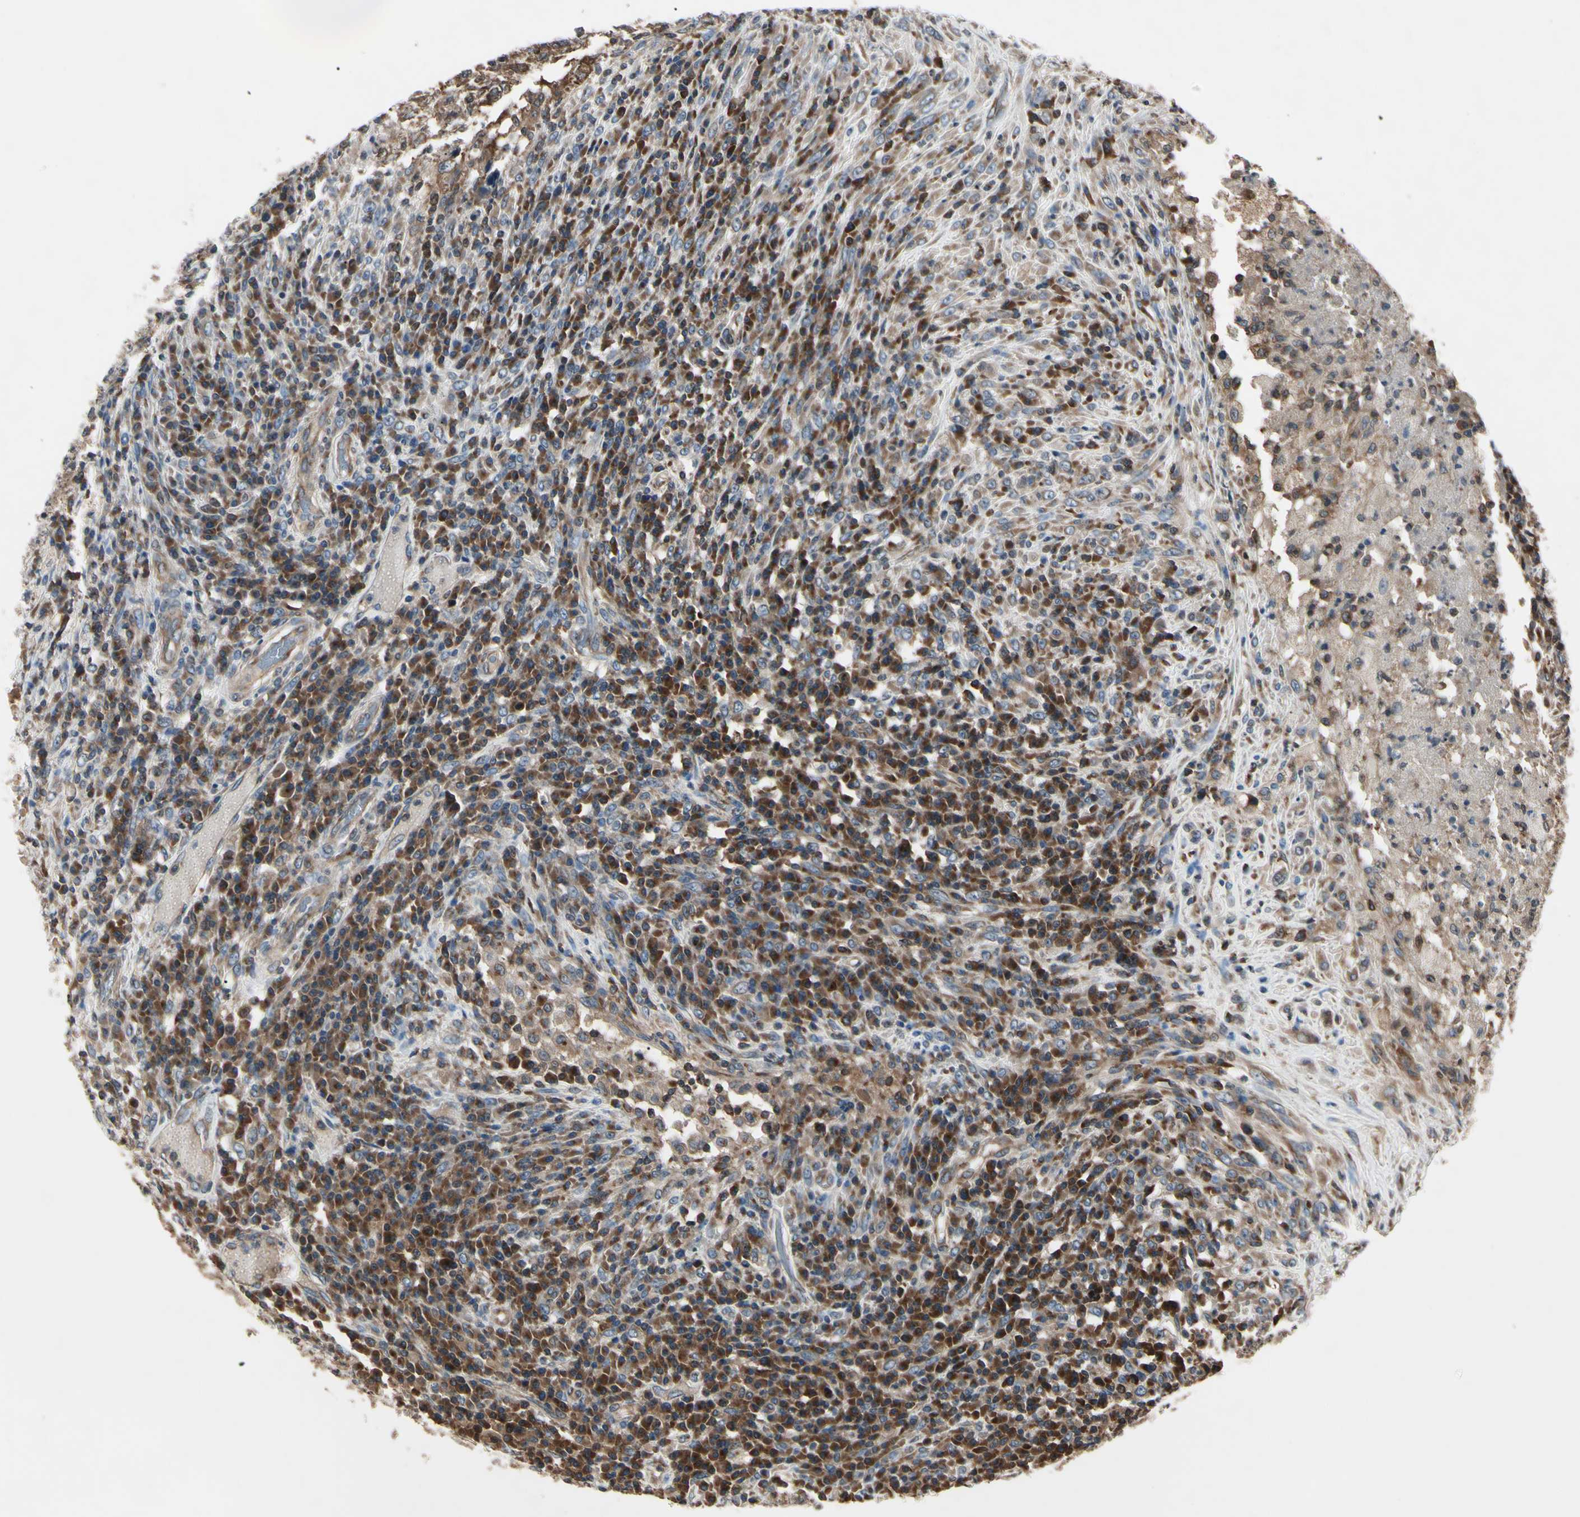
{"staining": {"intensity": "strong", "quantity": ">75%", "location": "cytoplasmic/membranous"}, "tissue": "testis cancer", "cell_type": "Tumor cells", "image_type": "cancer", "snomed": [{"axis": "morphology", "description": "Necrosis, NOS"}, {"axis": "morphology", "description": "Carcinoma, Embryonal, NOS"}, {"axis": "topography", "description": "Testis"}], "caption": "A brown stain highlights strong cytoplasmic/membranous positivity of a protein in human embryonal carcinoma (testis) tumor cells.", "gene": "MAPRE1", "patient": {"sex": "male", "age": 19}}